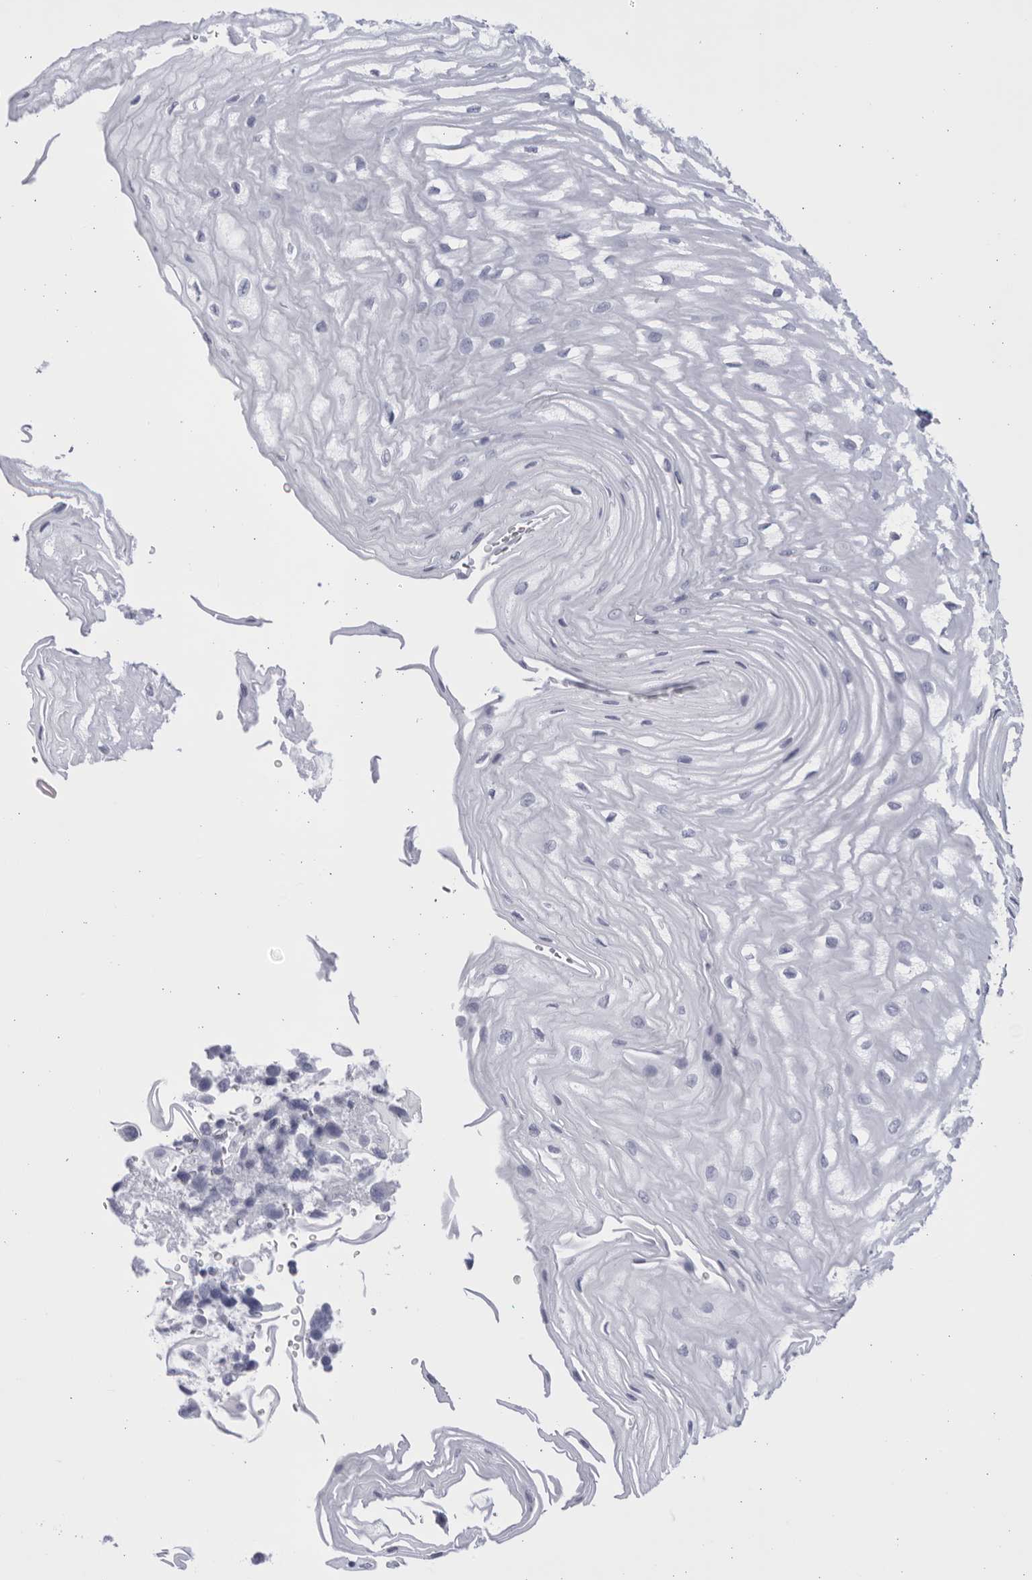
{"staining": {"intensity": "negative", "quantity": "none", "location": "none"}, "tissue": "esophagus", "cell_type": "Squamous epithelial cells", "image_type": "normal", "snomed": [{"axis": "morphology", "description": "Normal tissue, NOS"}, {"axis": "topography", "description": "Esophagus"}], "caption": "Benign esophagus was stained to show a protein in brown. There is no significant staining in squamous epithelial cells. (Immunohistochemistry (ihc), brightfield microscopy, high magnification).", "gene": "CCDC181", "patient": {"sex": "male", "age": 54}}